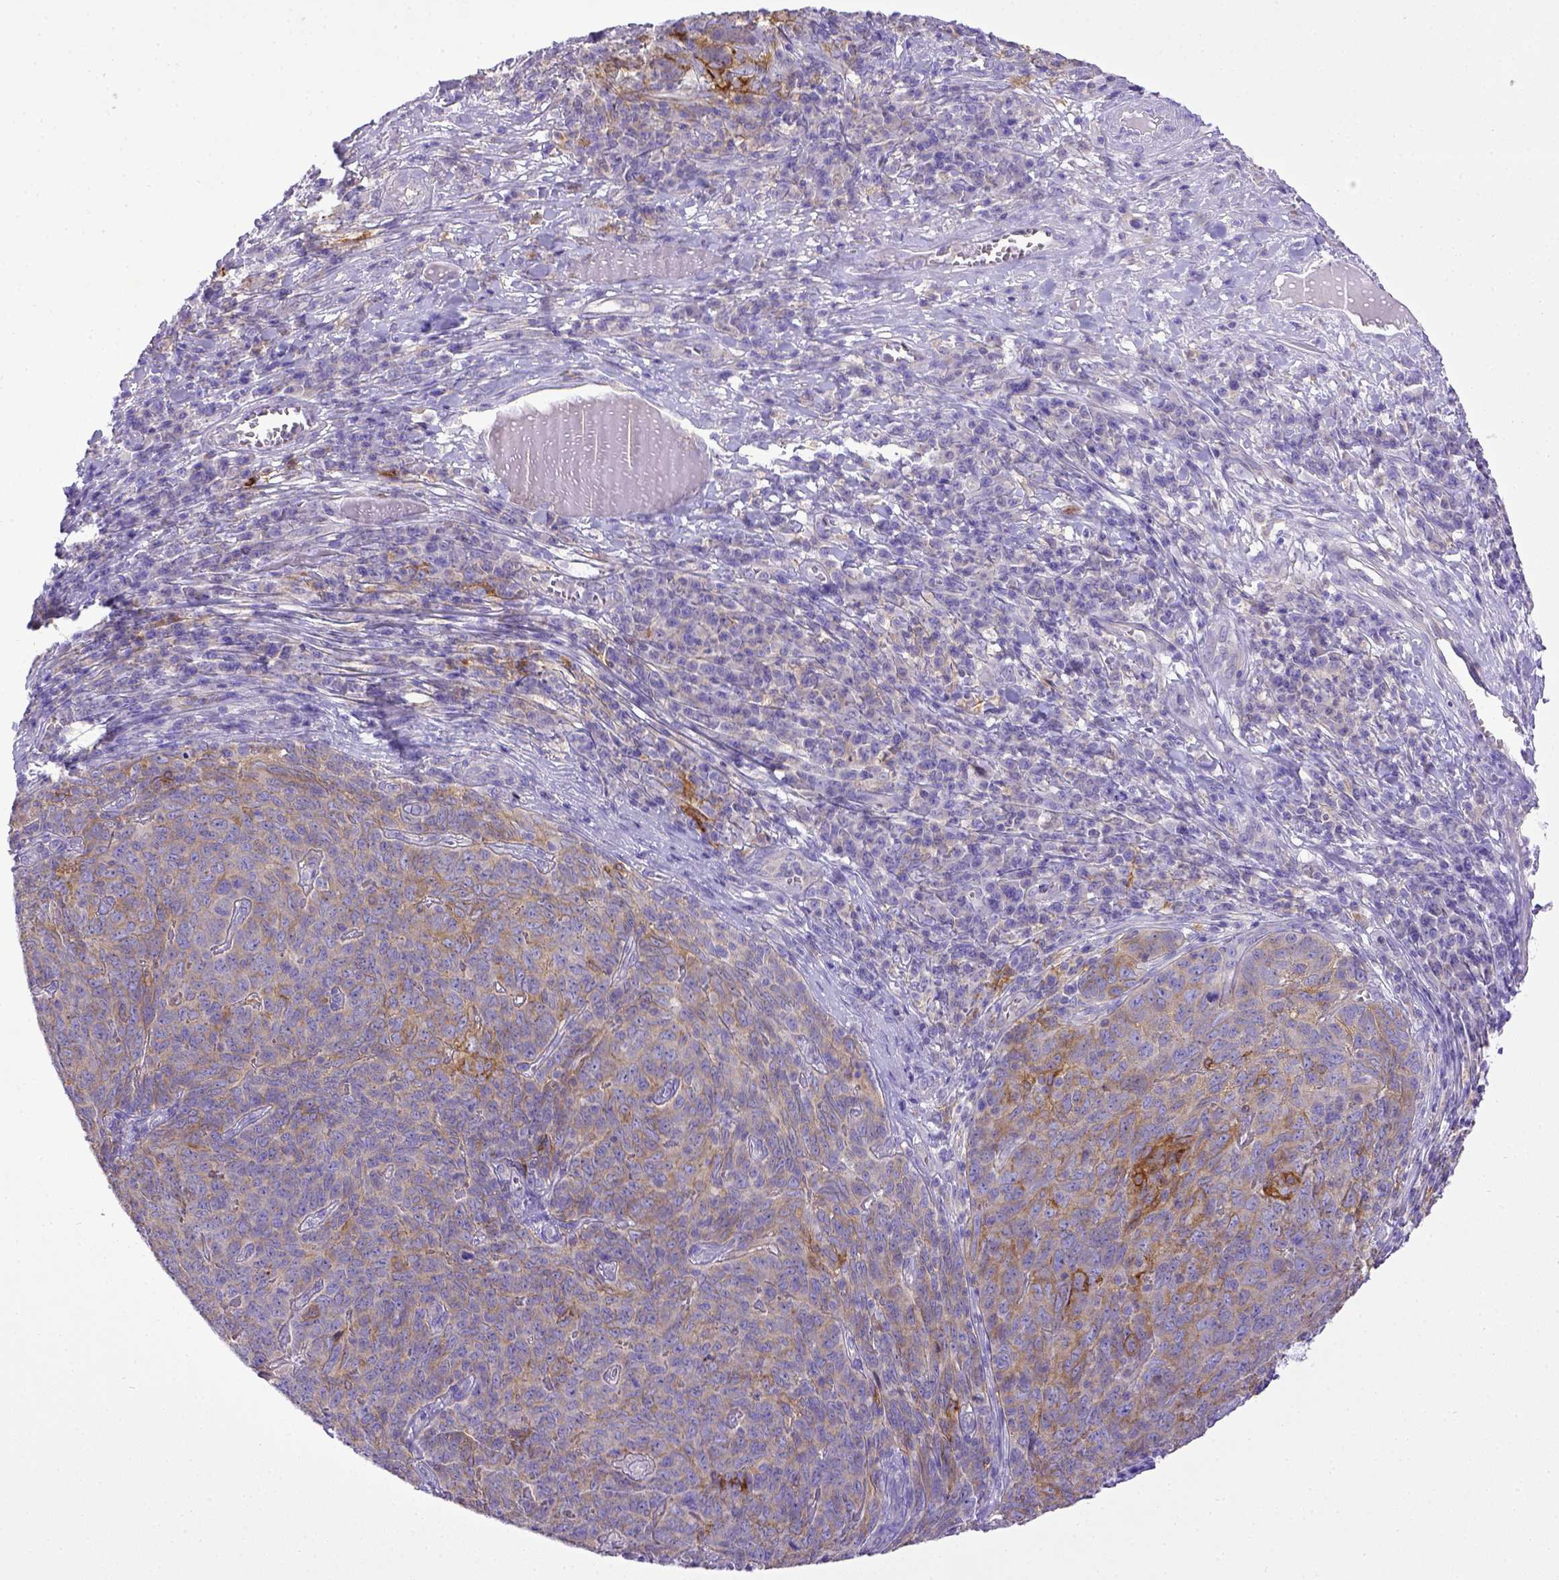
{"staining": {"intensity": "weak", "quantity": "25%-75%", "location": "cytoplasmic/membranous"}, "tissue": "skin cancer", "cell_type": "Tumor cells", "image_type": "cancer", "snomed": [{"axis": "morphology", "description": "Squamous cell carcinoma, NOS"}, {"axis": "topography", "description": "Skin"}, {"axis": "topography", "description": "Anal"}], "caption": "Protein analysis of skin cancer tissue shows weak cytoplasmic/membranous positivity in about 25%-75% of tumor cells.", "gene": "CD40", "patient": {"sex": "female", "age": 51}}